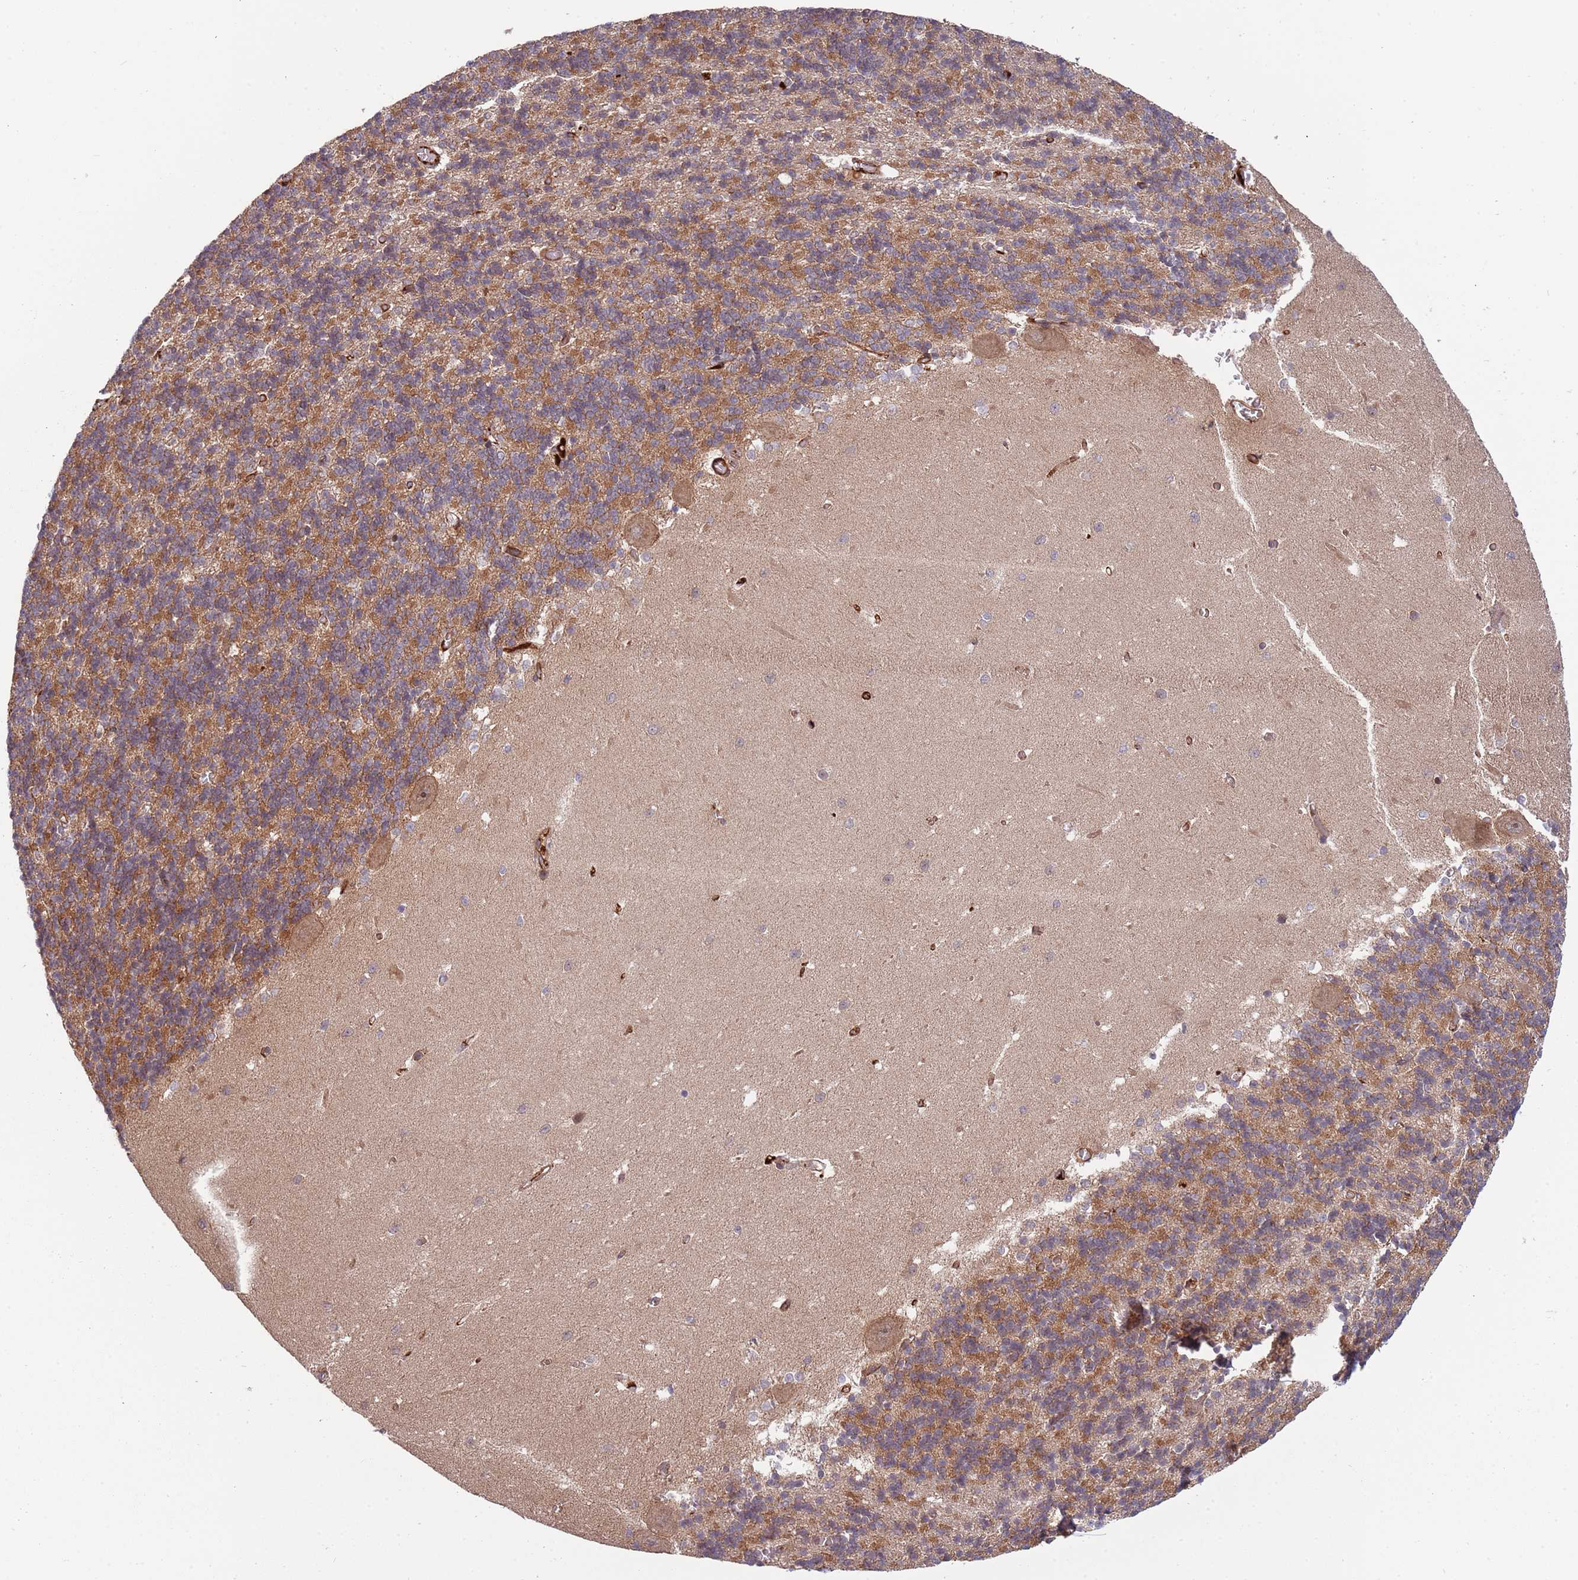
{"staining": {"intensity": "moderate", "quantity": "25%-75%", "location": "cytoplasmic/membranous"}, "tissue": "cerebellum", "cell_type": "Cells in granular layer", "image_type": "normal", "snomed": [{"axis": "morphology", "description": "Normal tissue, NOS"}, {"axis": "topography", "description": "Cerebellum"}], "caption": "IHC histopathology image of normal cerebellum: human cerebellum stained using immunohistochemistry displays medium levels of moderate protein expression localized specifically in the cytoplasmic/membranous of cells in granular layer, appearing as a cytoplasmic/membranous brown color.", "gene": "NT5DC4", "patient": {"sex": "male", "age": 37}}